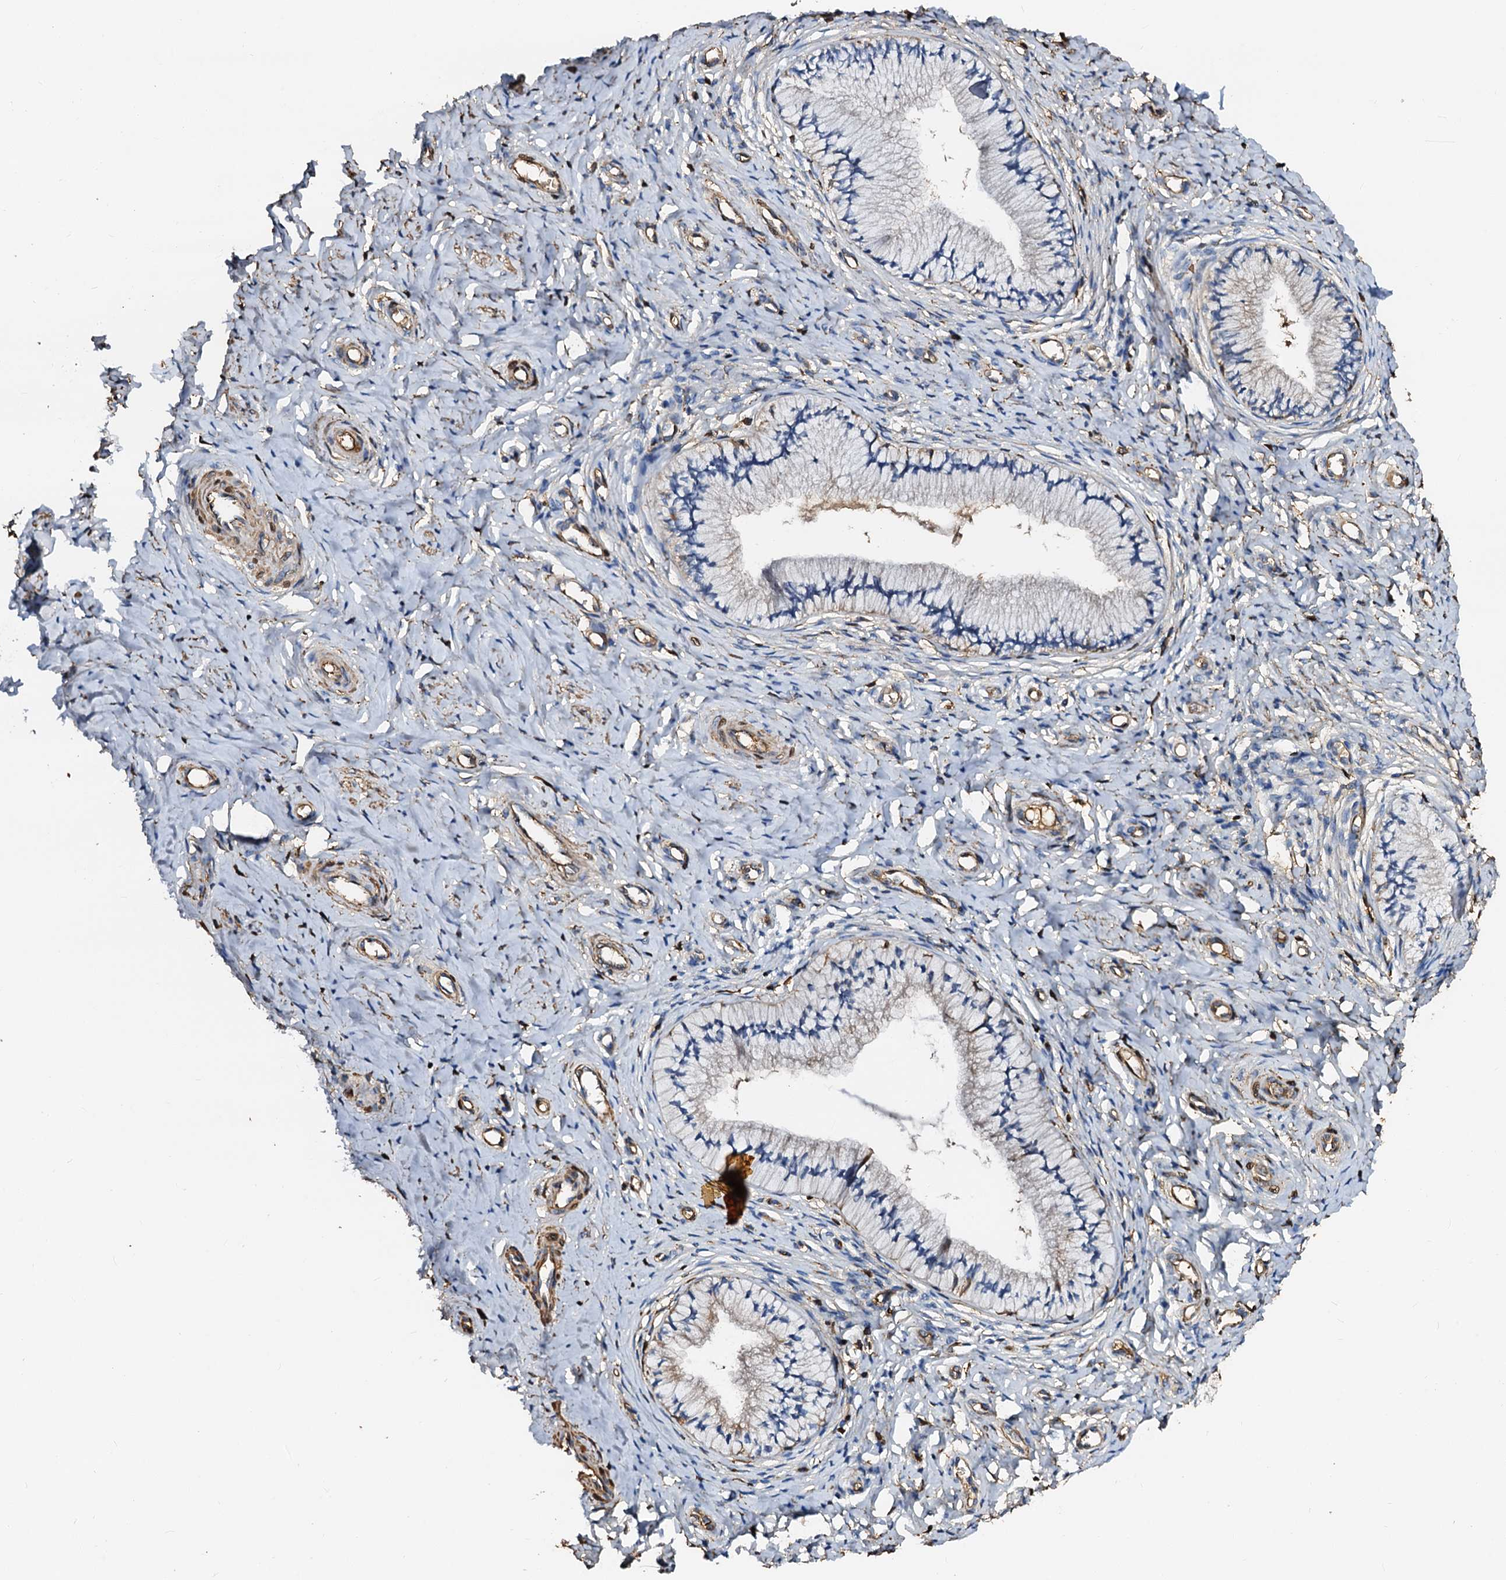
{"staining": {"intensity": "negative", "quantity": "none", "location": "none"}, "tissue": "cervix", "cell_type": "Glandular cells", "image_type": "normal", "snomed": [{"axis": "morphology", "description": "Normal tissue, NOS"}, {"axis": "topography", "description": "Cervix"}], "caption": "Benign cervix was stained to show a protein in brown. There is no significant expression in glandular cells.", "gene": "CSKMT", "patient": {"sex": "female", "age": 36}}